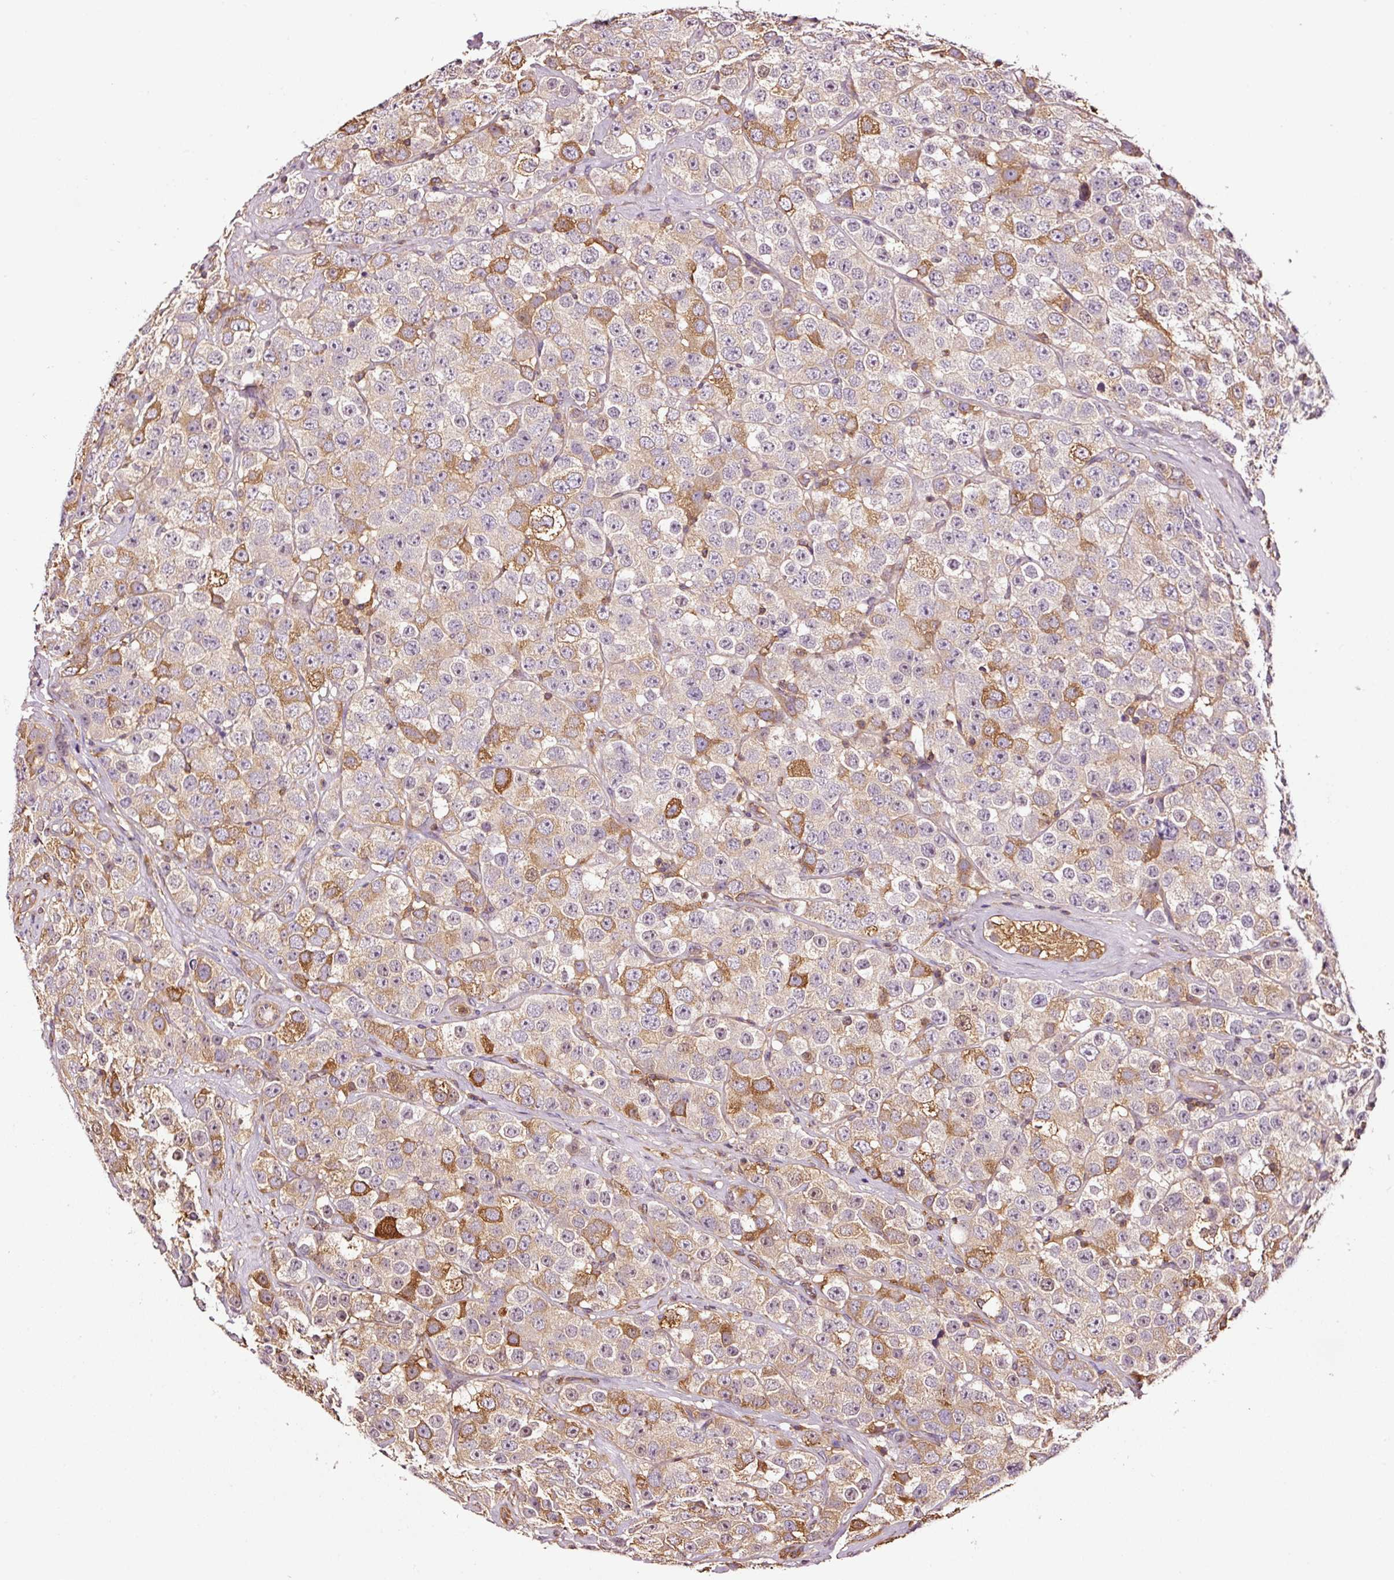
{"staining": {"intensity": "moderate", "quantity": "<25%", "location": "cytoplasmic/membranous"}, "tissue": "testis cancer", "cell_type": "Tumor cells", "image_type": "cancer", "snomed": [{"axis": "morphology", "description": "Seminoma, NOS"}, {"axis": "topography", "description": "Testis"}], "caption": "Tumor cells reveal low levels of moderate cytoplasmic/membranous staining in approximately <25% of cells in testis seminoma.", "gene": "METAP1", "patient": {"sex": "male", "age": 28}}